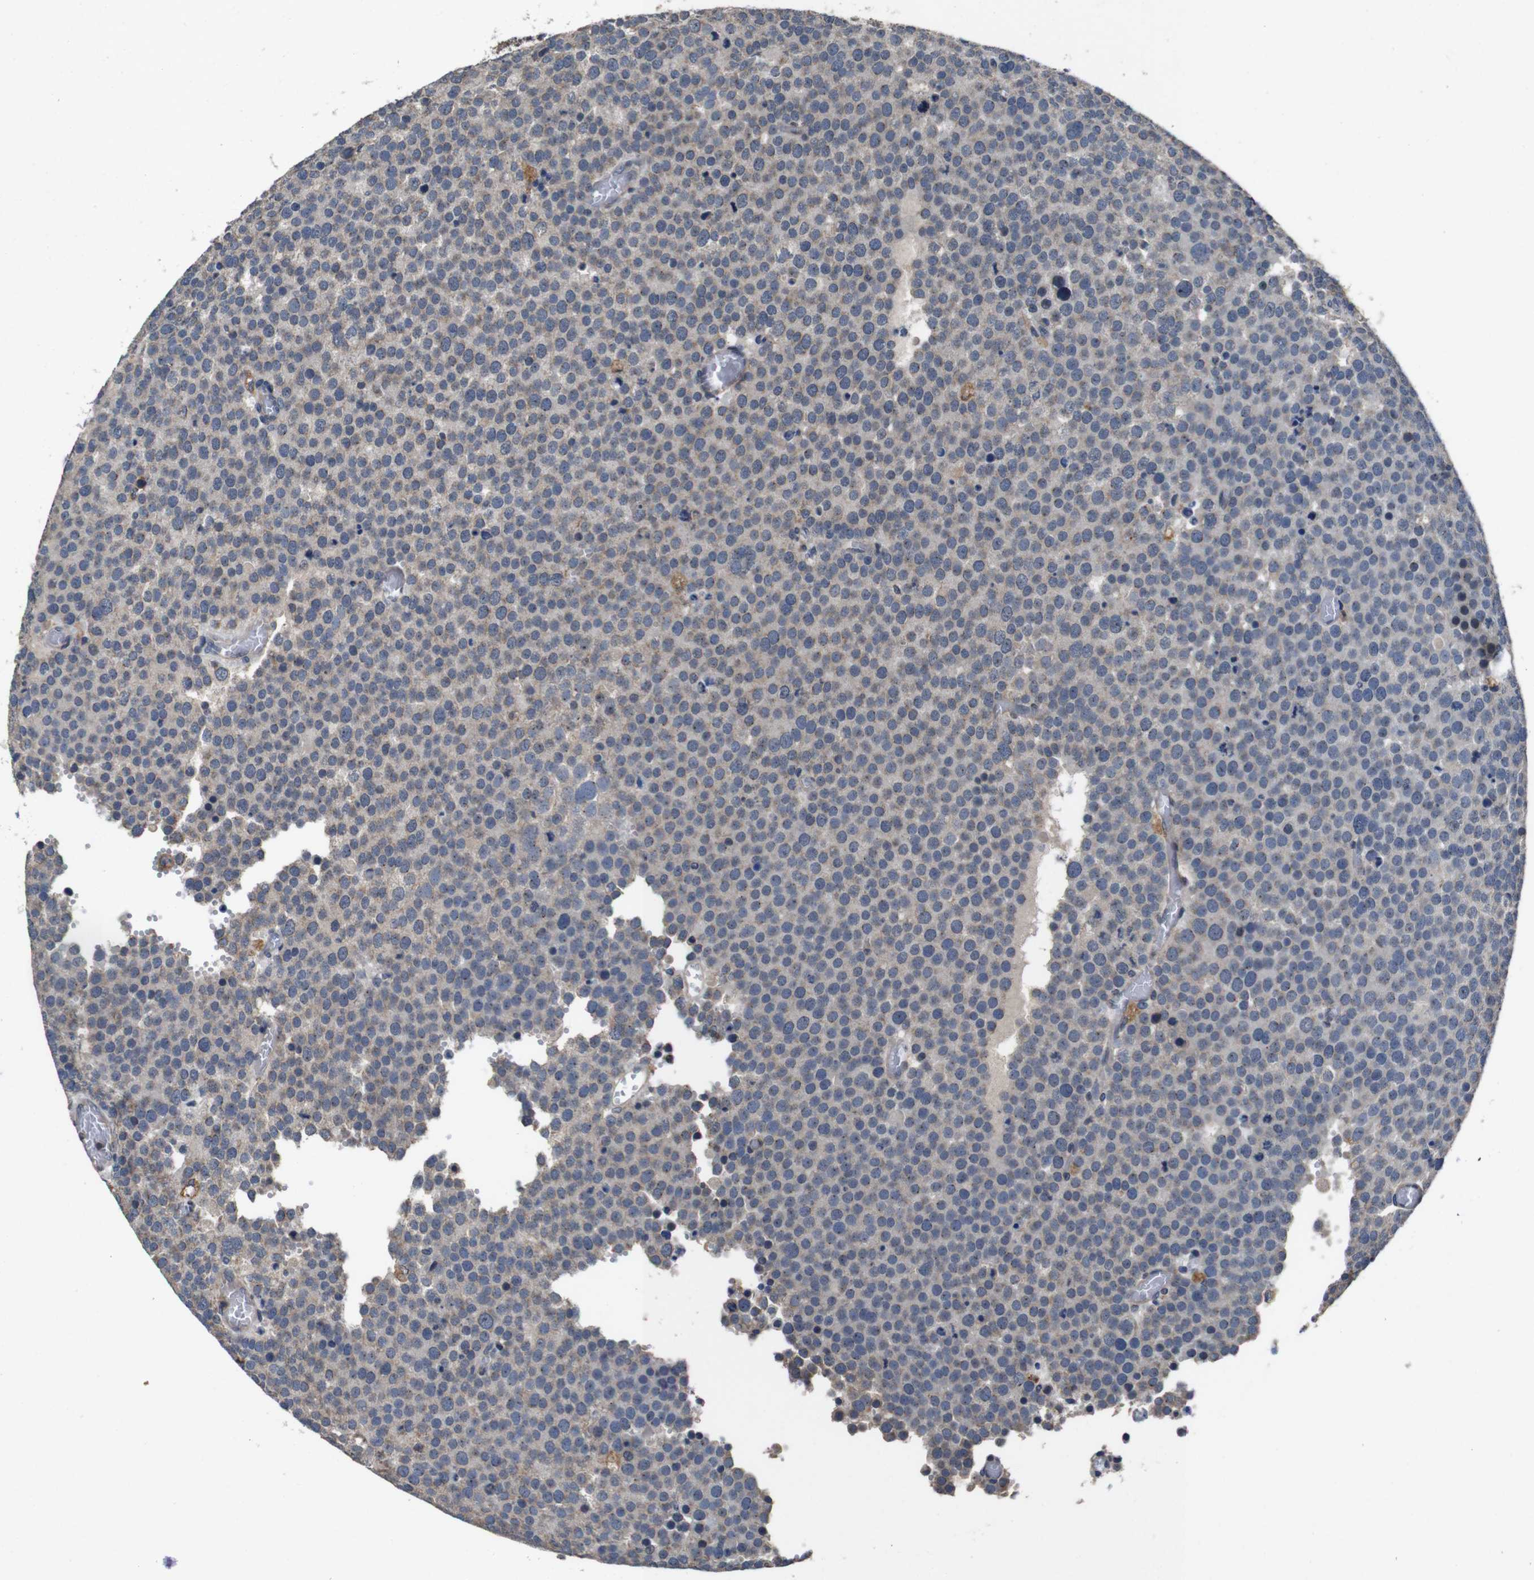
{"staining": {"intensity": "negative", "quantity": "none", "location": "none"}, "tissue": "testis cancer", "cell_type": "Tumor cells", "image_type": "cancer", "snomed": [{"axis": "morphology", "description": "Normal tissue, NOS"}, {"axis": "morphology", "description": "Seminoma, NOS"}, {"axis": "topography", "description": "Testis"}], "caption": "IHC histopathology image of human testis seminoma stained for a protein (brown), which shows no staining in tumor cells.", "gene": "GLIPR1", "patient": {"sex": "male", "age": 71}}